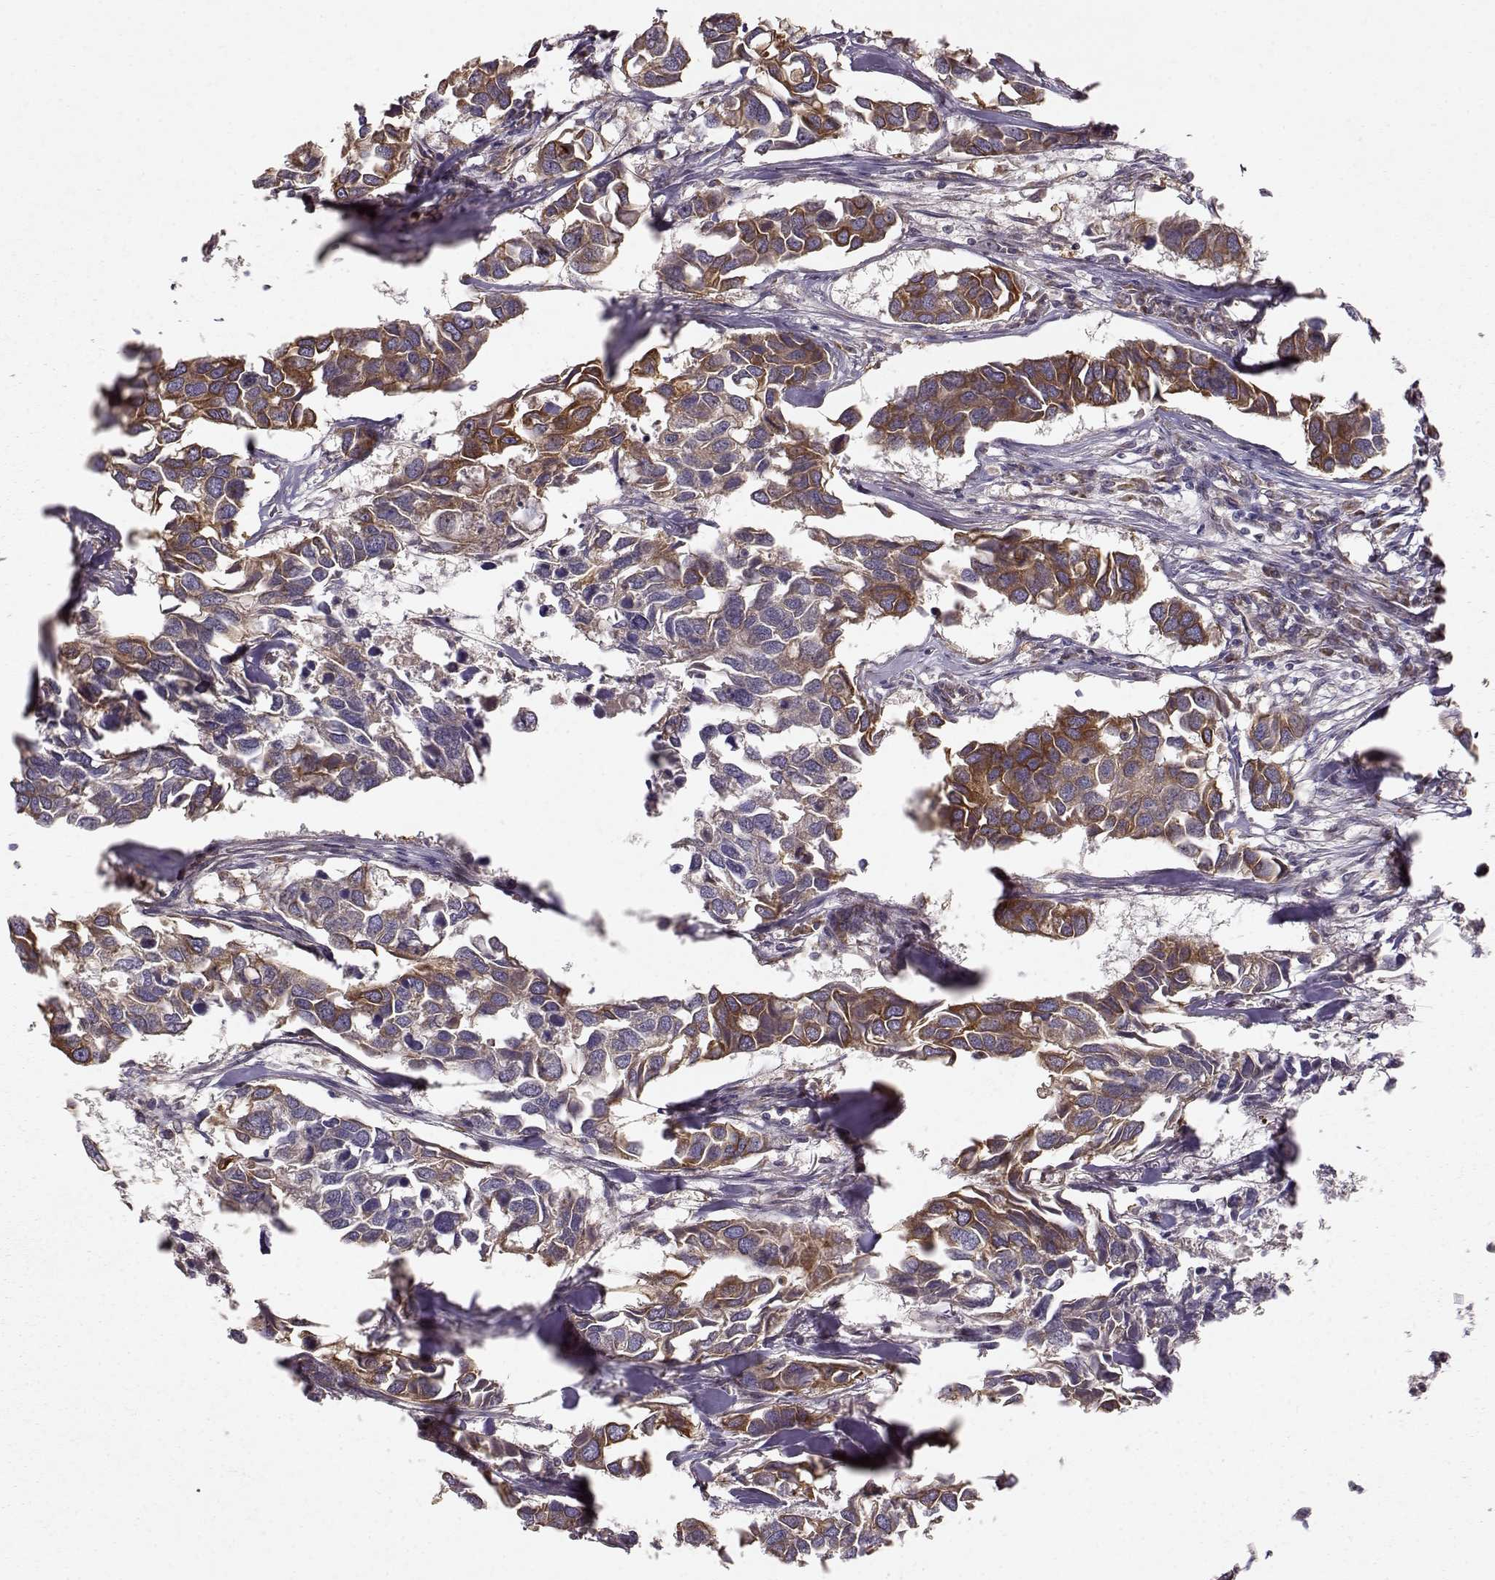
{"staining": {"intensity": "moderate", "quantity": "<25%", "location": "cytoplasmic/membranous"}, "tissue": "breast cancer", "cell_type": "Tumor cells", "image_type": "cancer", "snomed": [{"axis": "morphology", "description": "Duct carcinoma"}, {"axis": "topography", "description": "Breast"}], "caption": "Immunohistochemistry of intraductal carcinoma (breast) displays low levels of moderate cytoplasmic/membranous expression in approximately <25% of tumor cells.", "gene": "ARHGEF2", "patient": {"sex": "female", "age": 83}}